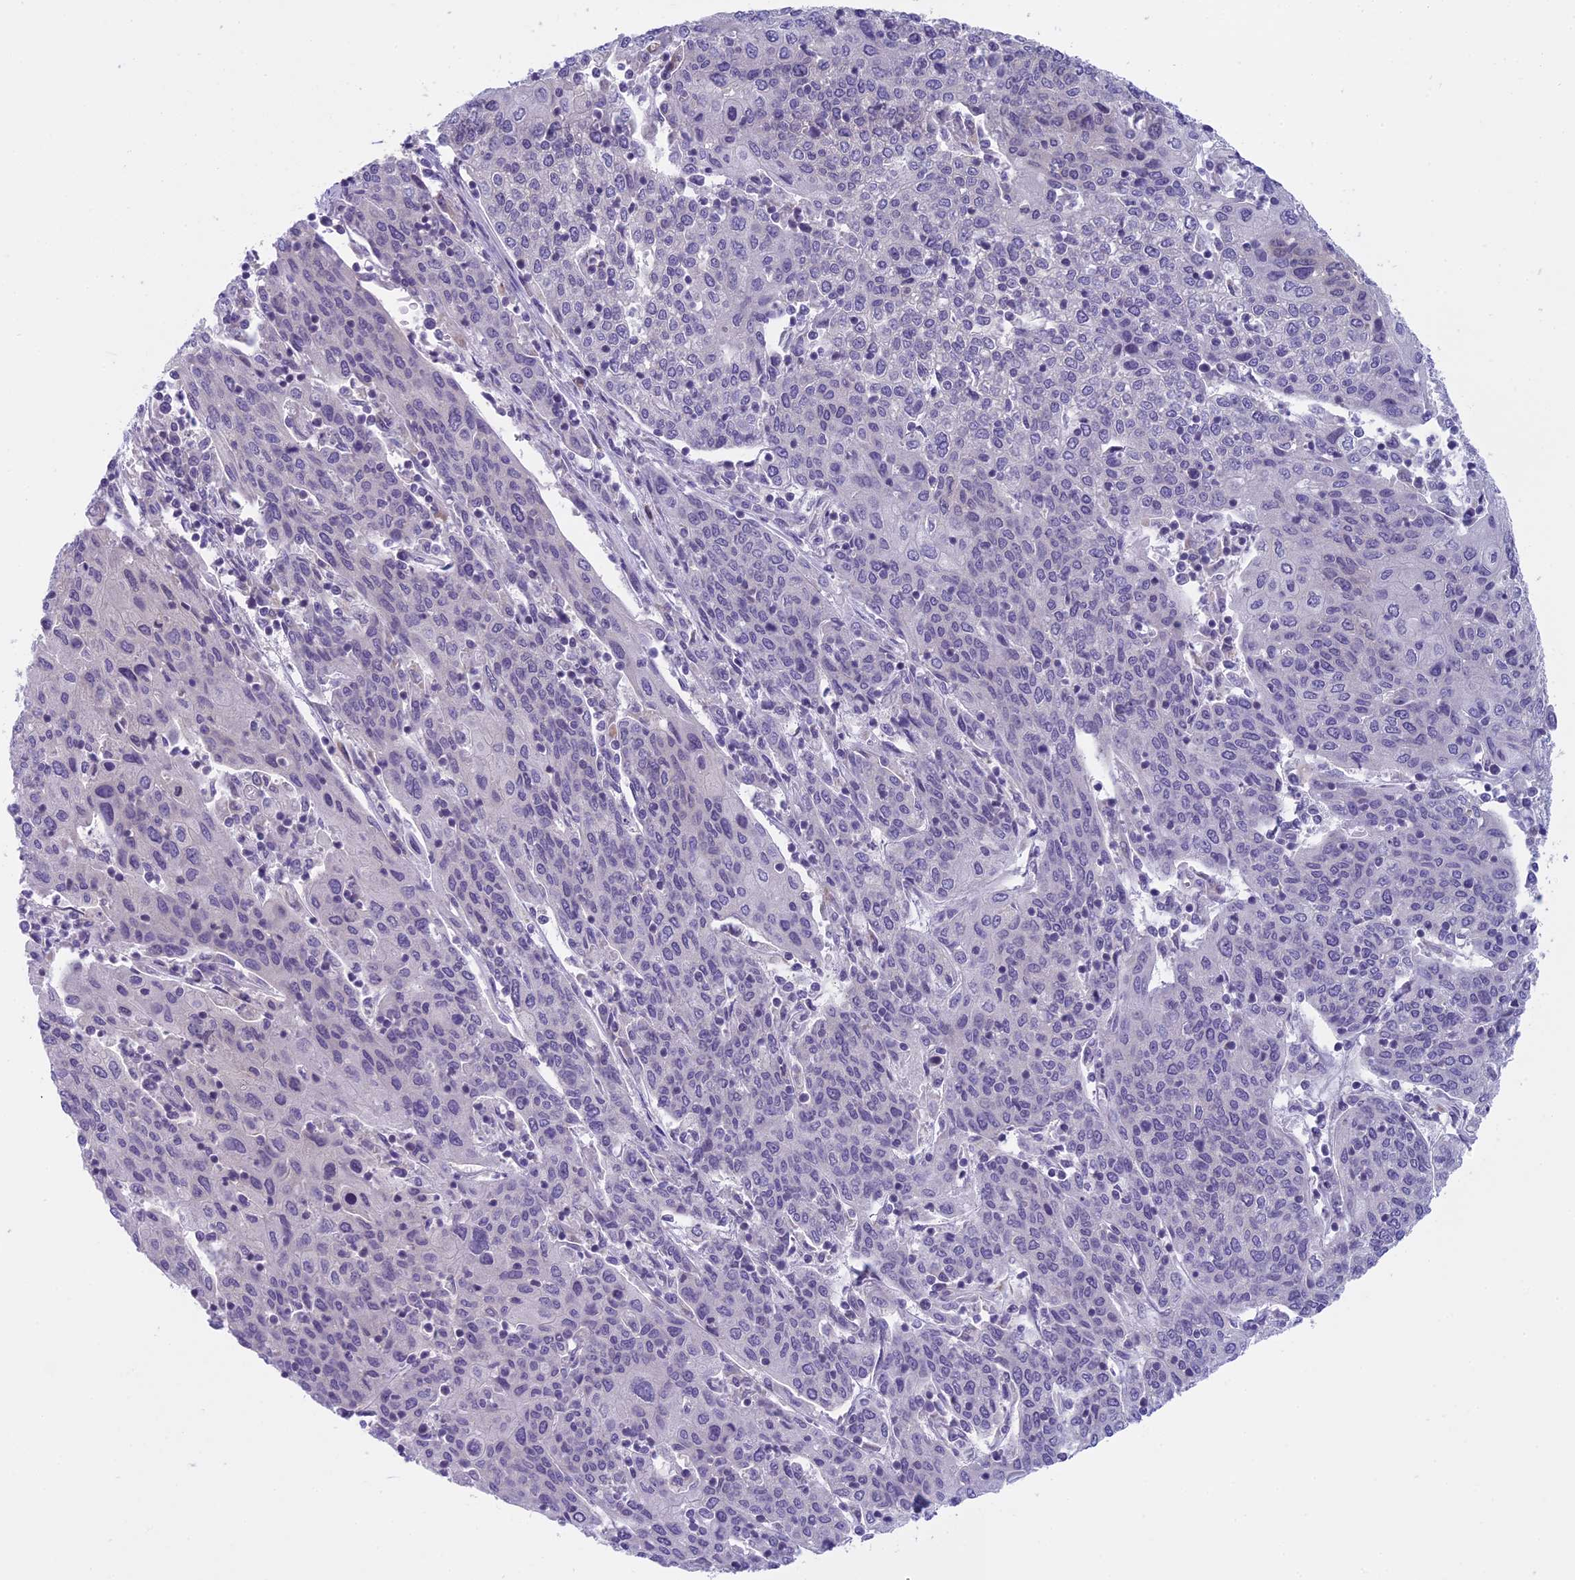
{"staining": {"intensity": "negative", "quantity": "none", "location": "none"}, "tissue": "cervical cancer", "cell_type": "Tumor cells", "image_type": "cancer", "snomed": [{"axis": "morphology", "description": "Squamous cell carcinoma, NOS"}, {"axis": "topography", "description": "Cervix"}], "caption": "The micrograph reveals no staining of tumor cells in cervical cancer (squamous cell carcinoma).", "gene": "ARHGEF37", "patient": {"sex": "female", "age": 67}}